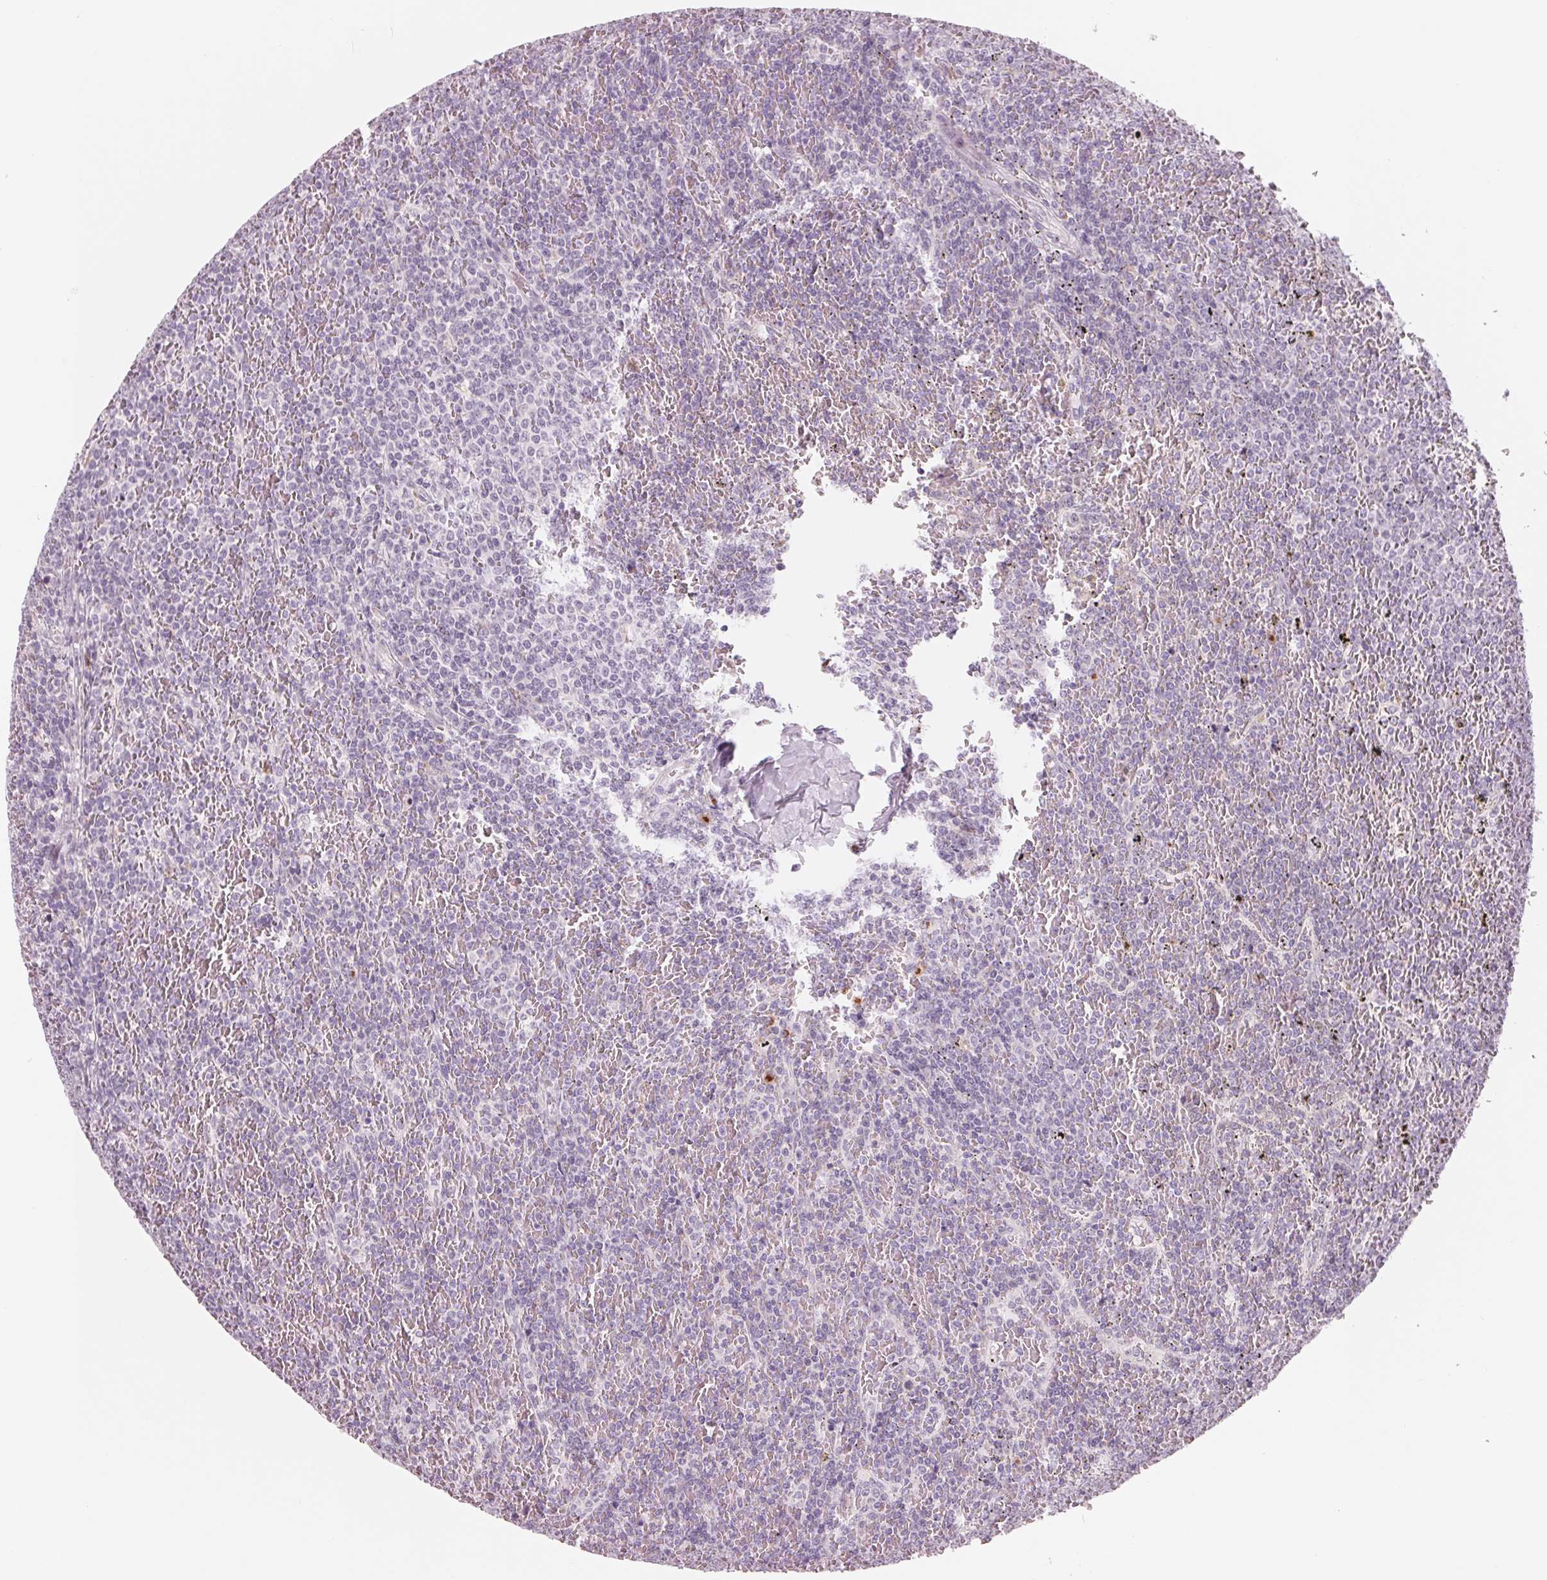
{"staining": {"intensity": "negative", "quantity": "none", "location": "none"}, "tissue": "lymphoma", "cell_type": "Tumor cells", "image_type": "cancer", "snomed": [{"axis": "morphology", "description": "Malignant lymphoma, non-Hodgkin's type, Low grade"}, {"axis": "topography", "description": "Spleen"}], "caption": "DAB immunohistochemical staining of lymphoma demonstrates no significant expression in tumor cells. (DAB (3,3'-diaminobenzidine) immunohistochemistry with hematoxylin counter stain).", "gene": "IL9R", "patient": {"sex": "female", "age": 77}}